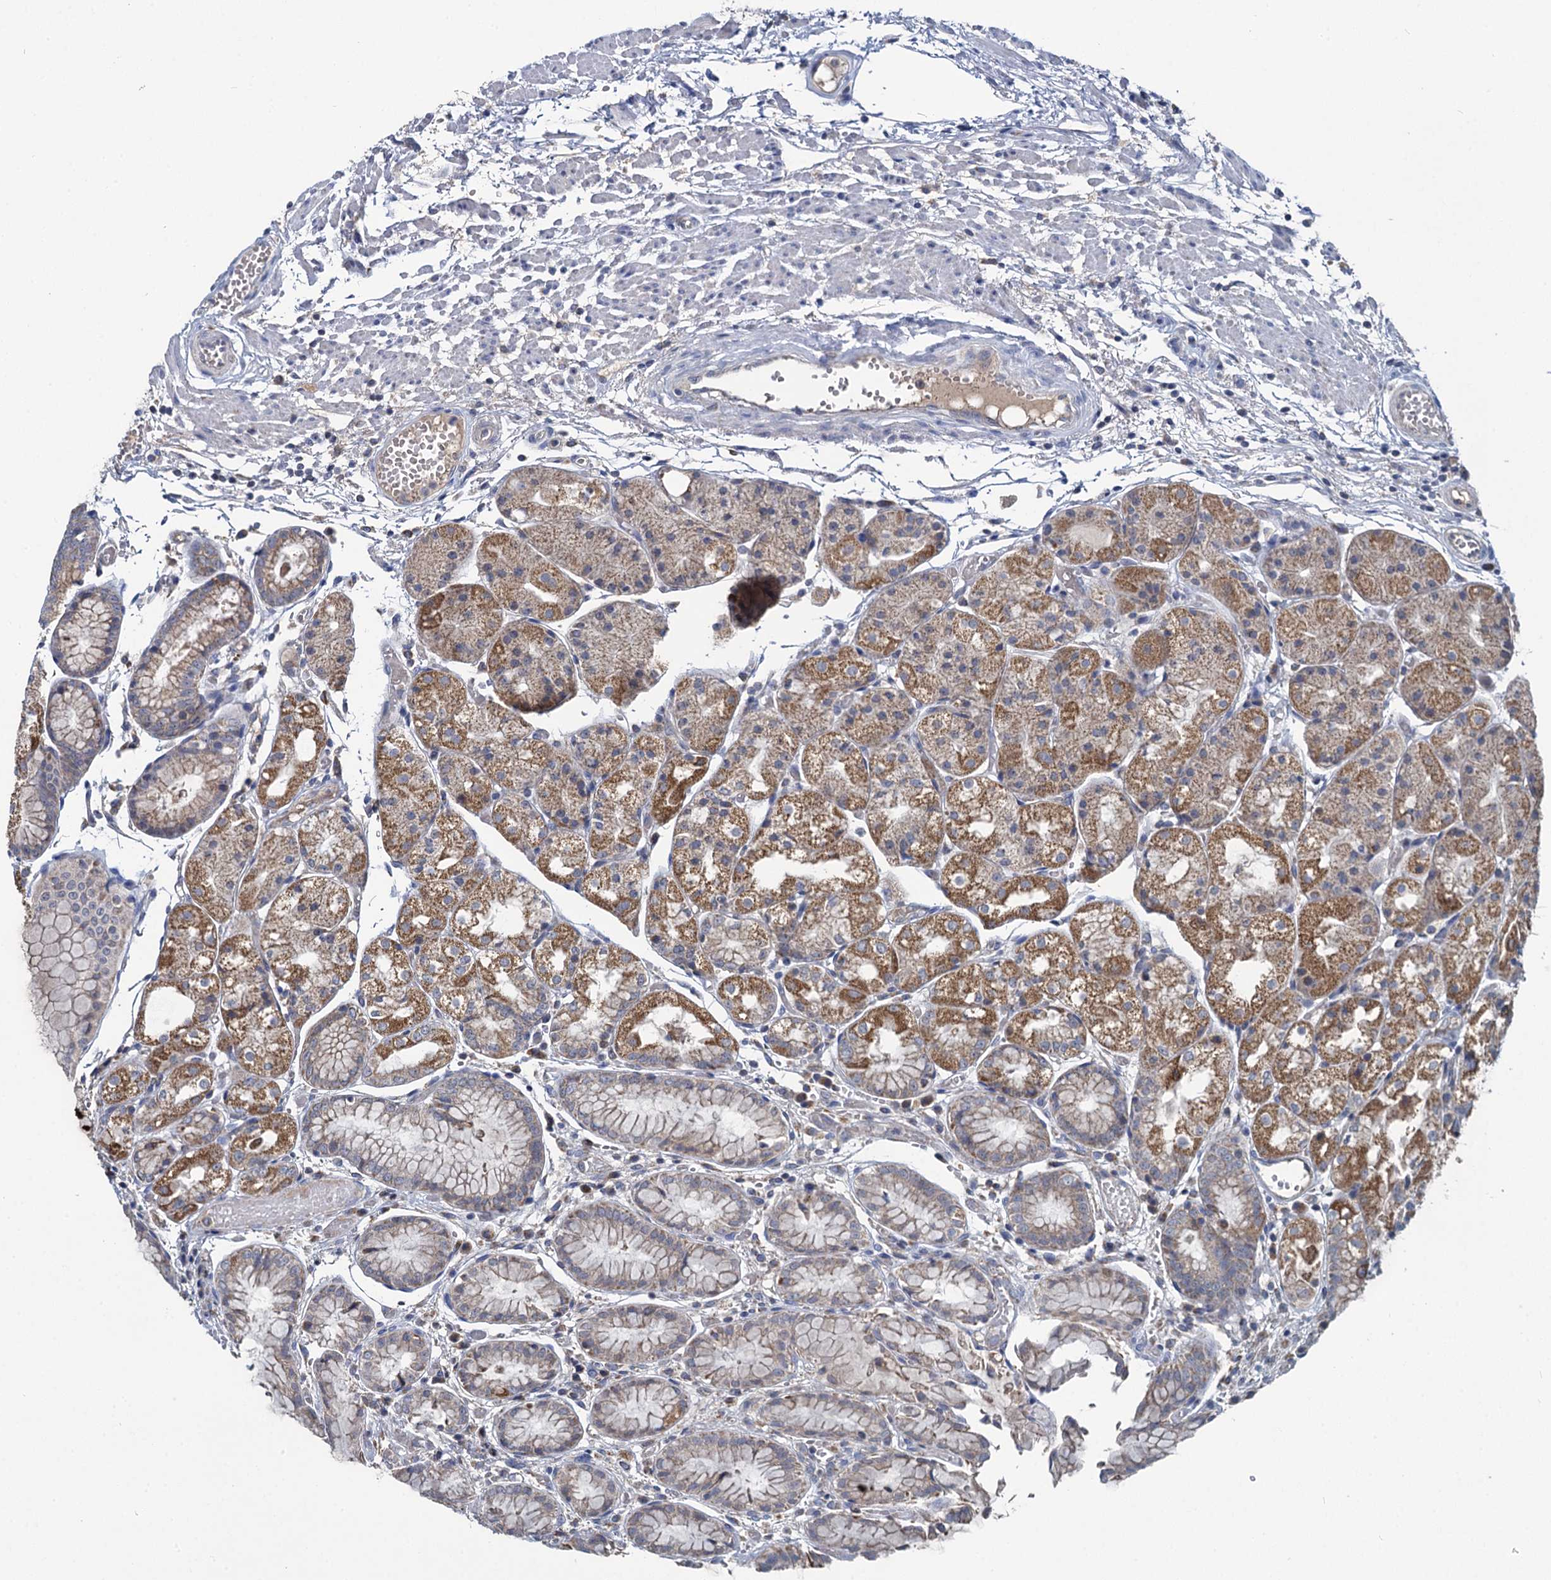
{"staining": {"intensity": "moderate", "quantity": "25%-75%", "location": "cytoplasmic/membranous"}, "tissue": "stomach", "cell_type": "Glandular cells", "image_type": "normal", "snomed": [{"axis": "morphology", "description": "Normal tissue, NOS"}, {"axis": "topography", "description": "Stomach, upper"}], "caption": "Approximately 25%-75% of glandular cells in unremarkable human stomach show moderate cytoplasmic/membranous protein staining as visualized by brown immunohistochemical staining.", "gene": "METTL4", "patient": {"sex": "male", "age": 72}}